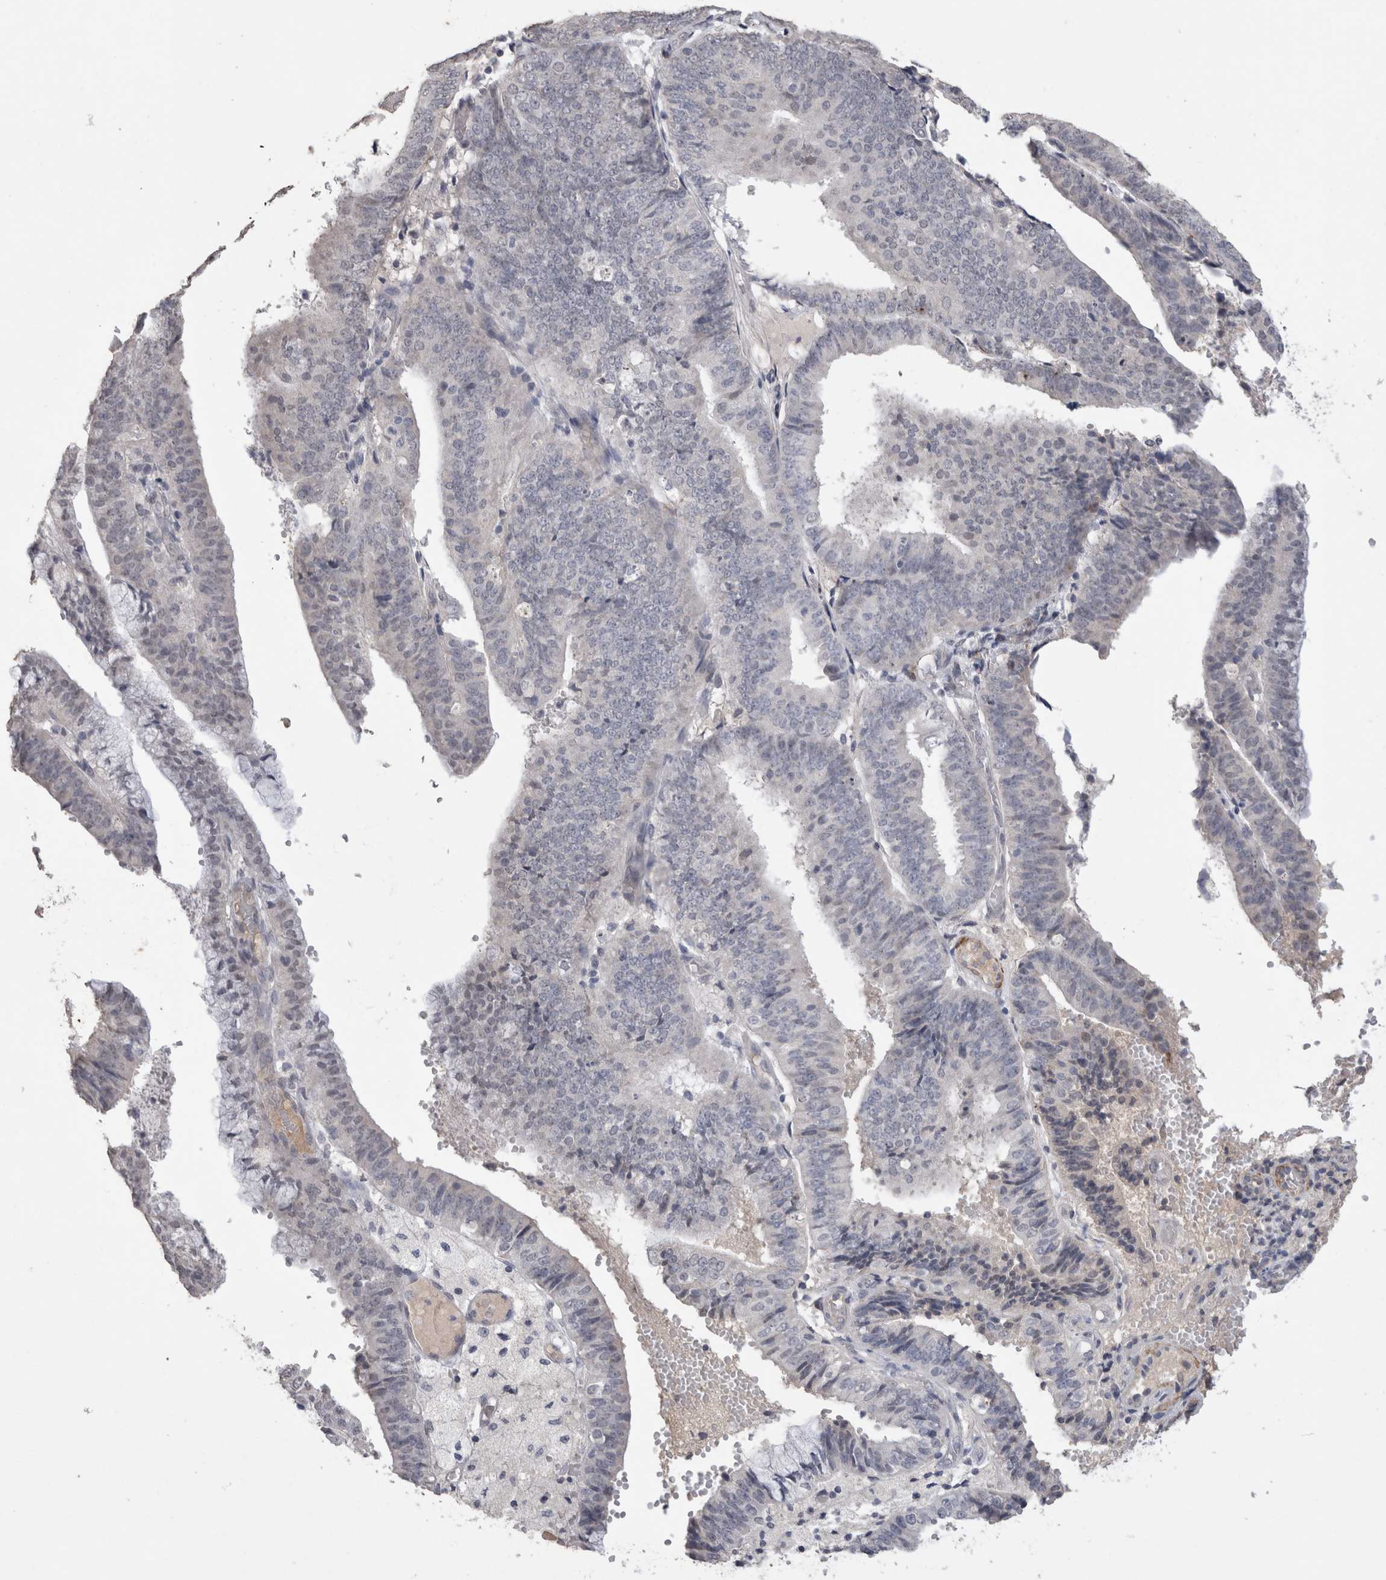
{"staining": {"intensity": "negative", "quantity": "none", "location": "none"}, "tissue": "endometrial cancer", "cell_type": "Tumor cells", "image_type": "cancer", "snomed": [{"axis": "morphology", "description": "Adenocarcinoma, NOS"}, {"axis": "topography", "description": "Endometrium"}], "caption": "High power microscopy image of an immunohistochemistry micrograph of endometrial cancer (adenocarcinoma), revealing no significant staining in tumor cells.", "gene": "CDH13", "patient": {"sex": "female", "age": 63}}